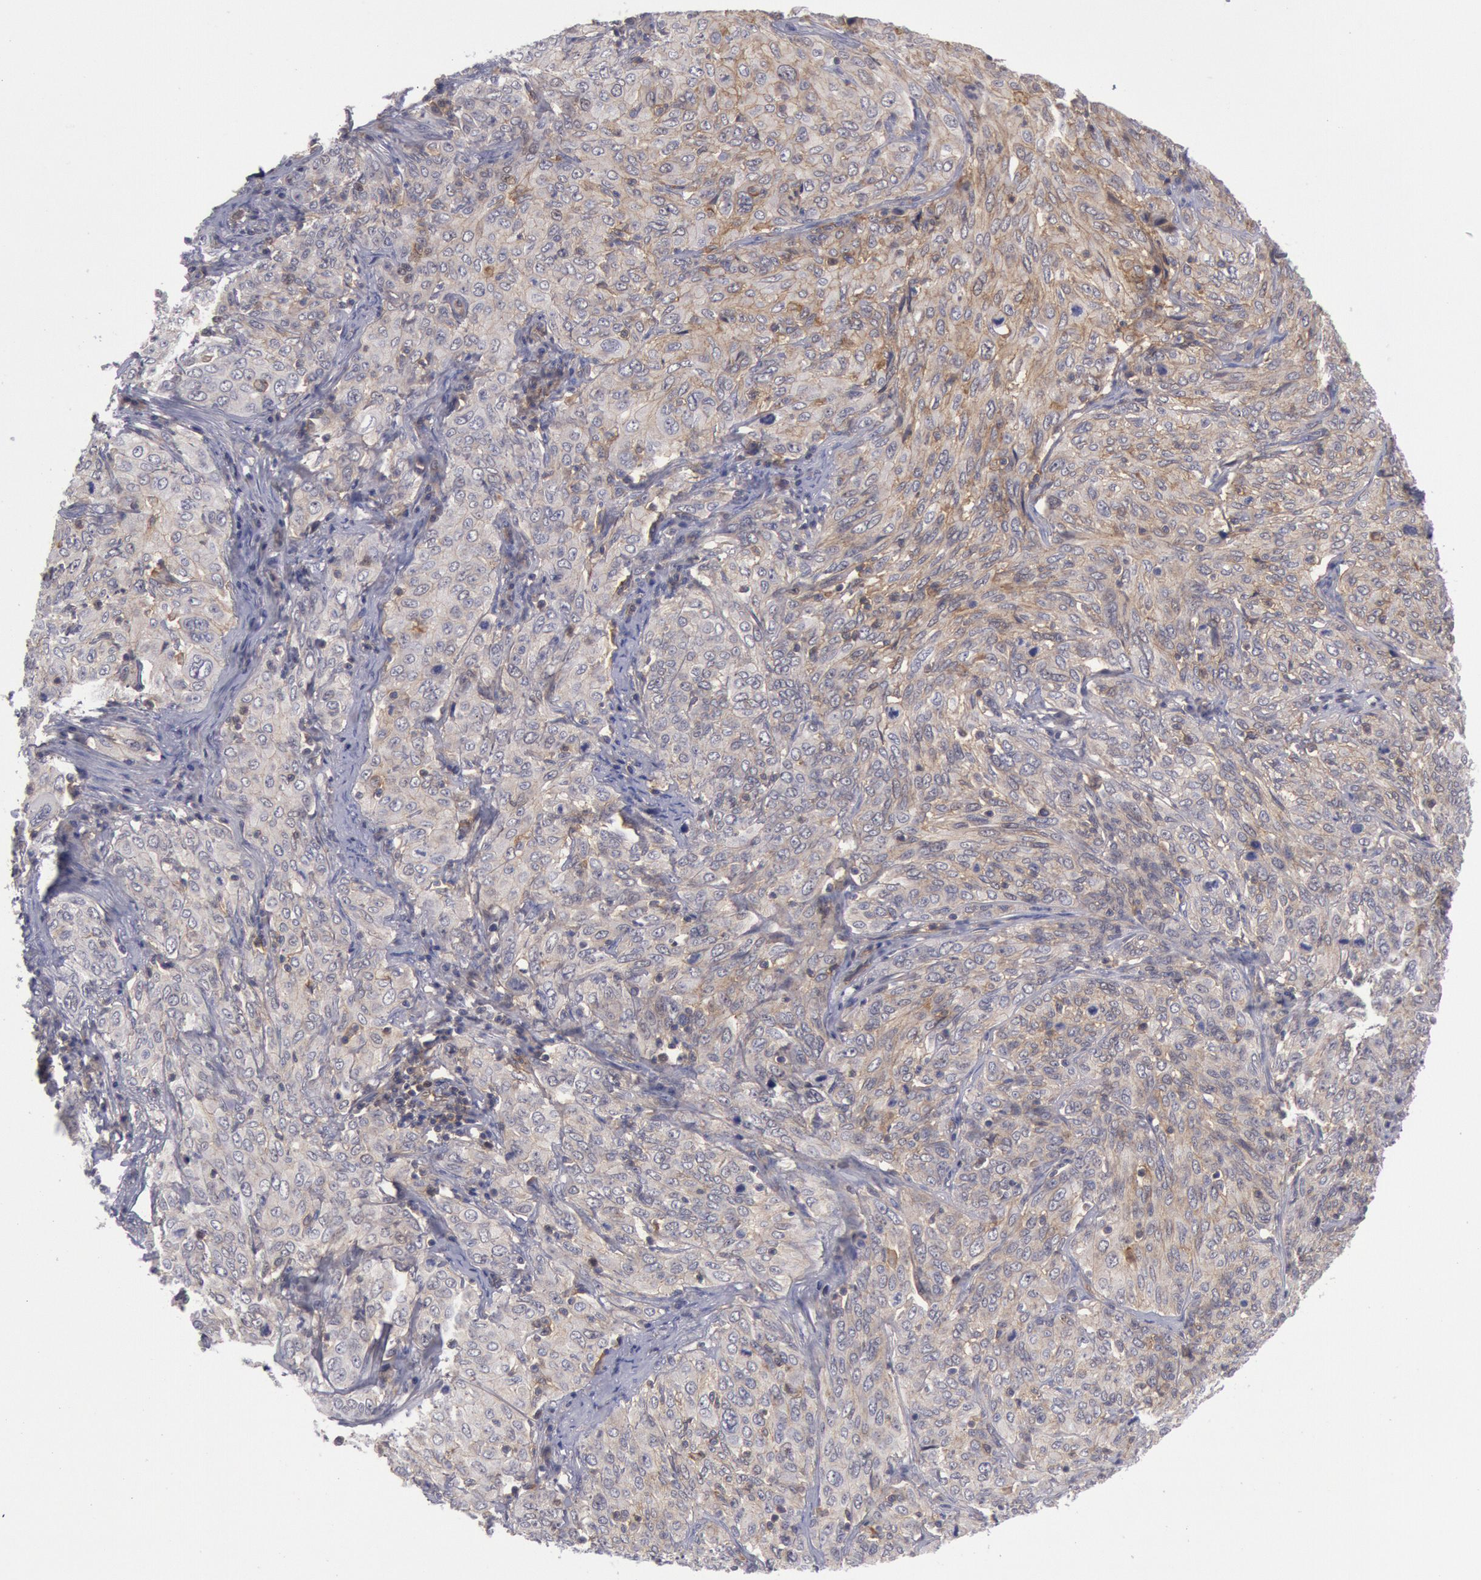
{"staining": {"intensity": "weak", "quantity": "<25%", "location": "cytoplasmic/membranous"}, "tissue": "cervical cancer", "cell_type": "Tumor cells", "image_type": "cancer", "snomed": [{"axis": "morphology", "description": "Squamous cell carcinoma, NOS"}, {"axis": "topography", "description": "Cervix"}], "caption": "The image exhibits no staining of tumor cells in cervical cancer.", "gene": "STX4", "patient": {"sex": "female", "age": 38}}